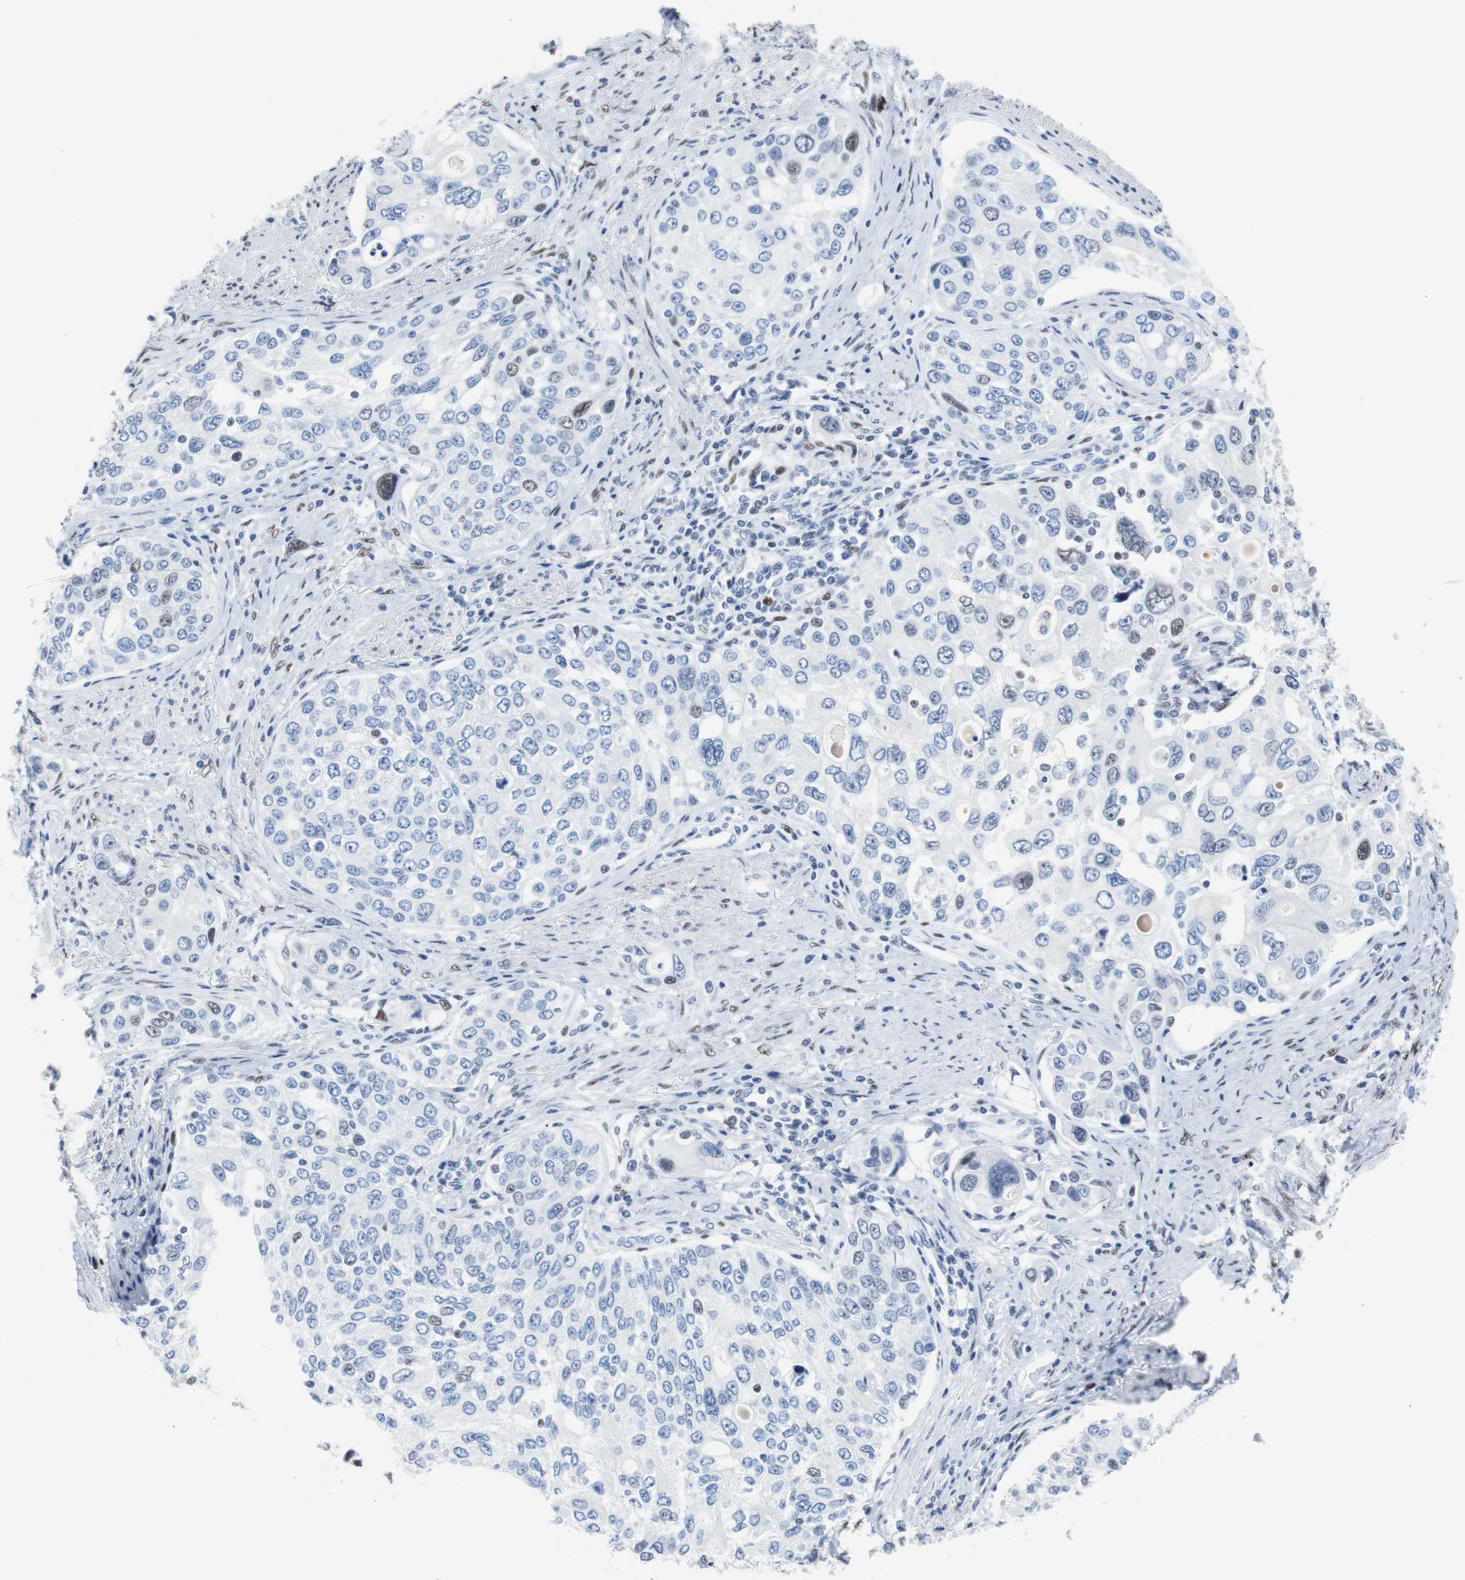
{"staining": {"intensity": "negative", "quantity": "none", "location": "none"}, "tissue": "urothelial cancer", "cell_type": "Tumor cells", "image_type": "cancer", "snomed": [{"axis": "morphology", "description": "Urothelial carcinoma, High grade"}, {"axis": "topography", "description": "Urinary bladder"}], "caption": "An image of high-grade urothelial carcinoma stained for a protein displays no brown staining in tumor cells.", "gene": "JUN", "patient": {"sex": "female", "age": 56}}